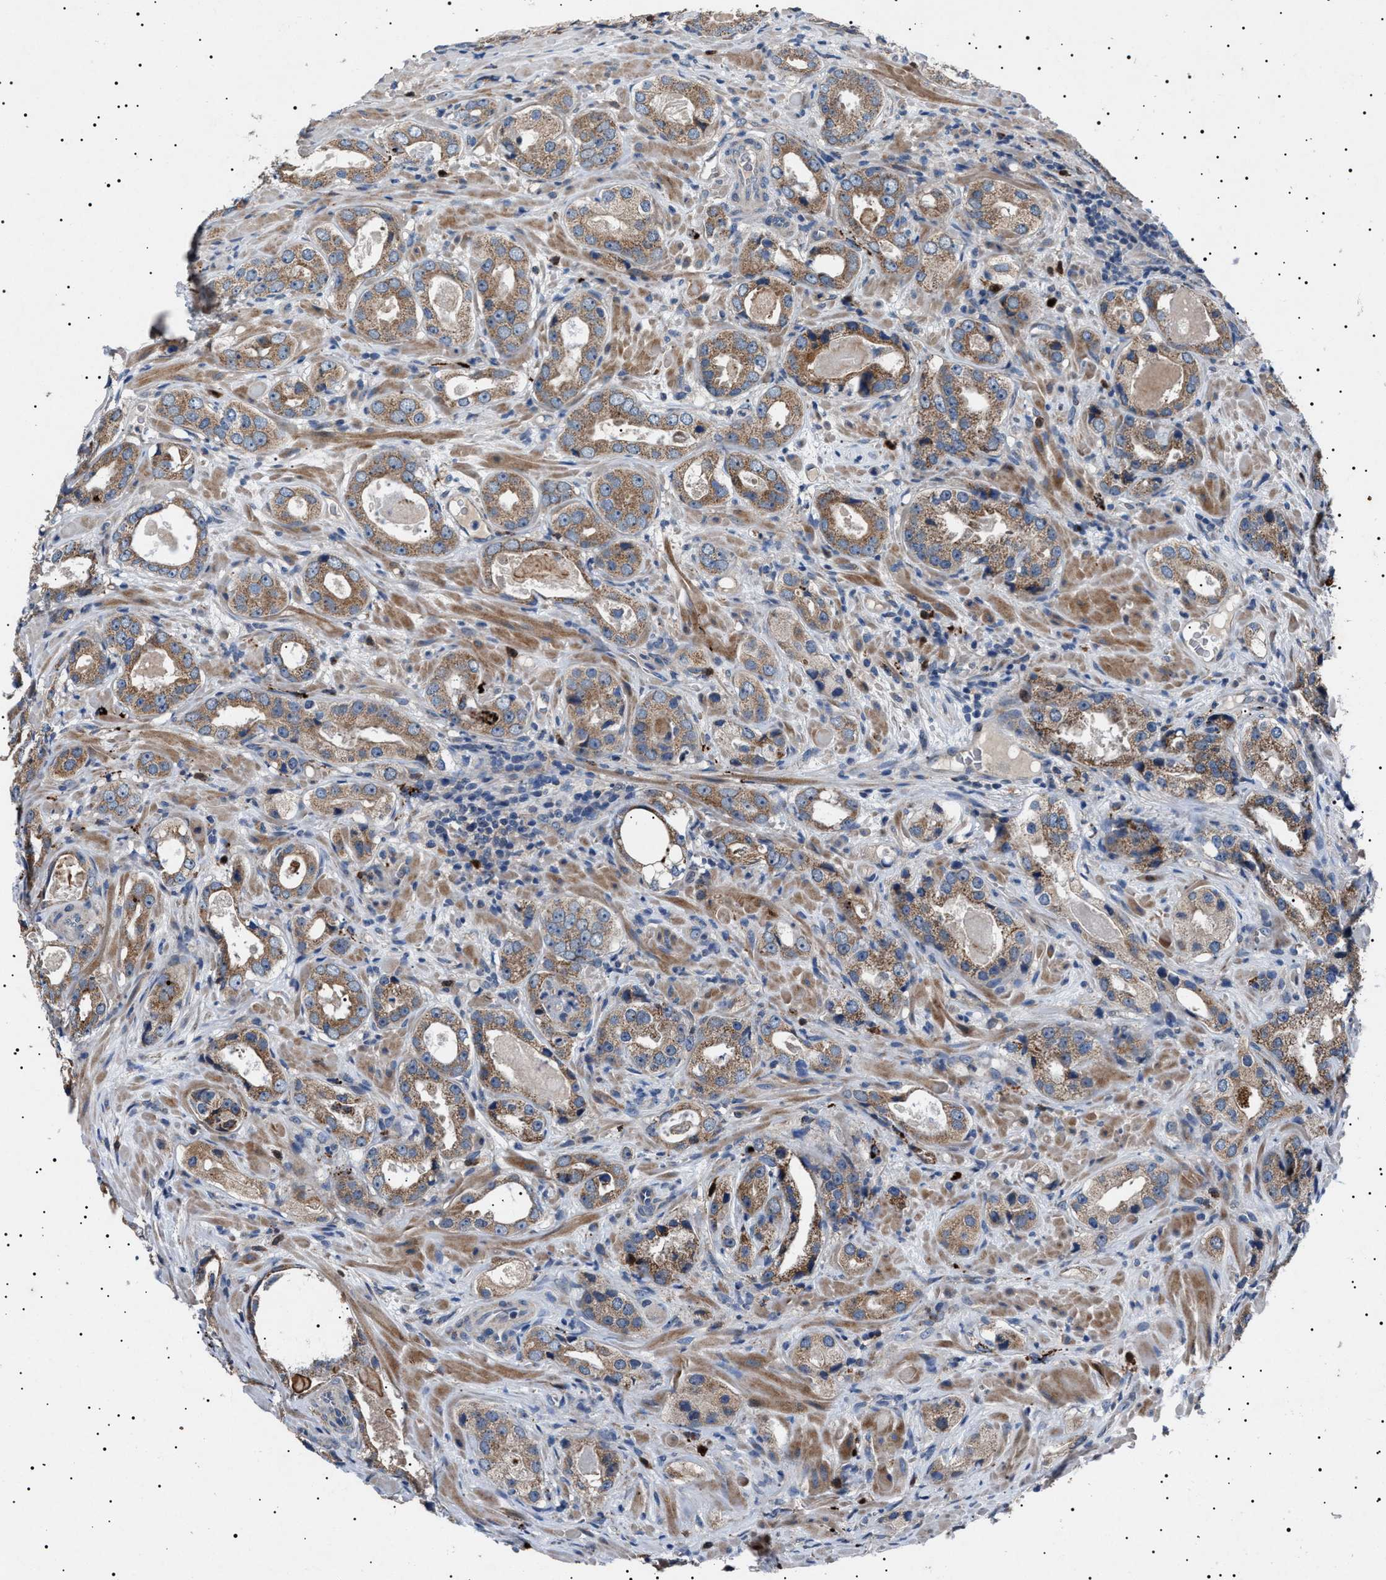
{"staining": {"intensity": "moderate", "quantity": ">75%", "location": "cytoplasmic/membranous"}, "tissue": "prostate cancer", "cell_type": "Tumor cells", "image_type": "cancer", "snomed": [{"axis": "morphology", "description": "Adenocarcinoma, High grade"}, {"axis": "topography", "description": "Prostate"}], "caption": "A medium amount of moderate cytoplasmic/membranous positivity is present in approximately >75% of tumor cells in prostate cancer (high-grade adenocarcinoma) tissue. (DAB = brown stain, brightfield microscopy at high magnification).", "gene": "PTRH1", "patient": {"sex": "male", "age": 63}}